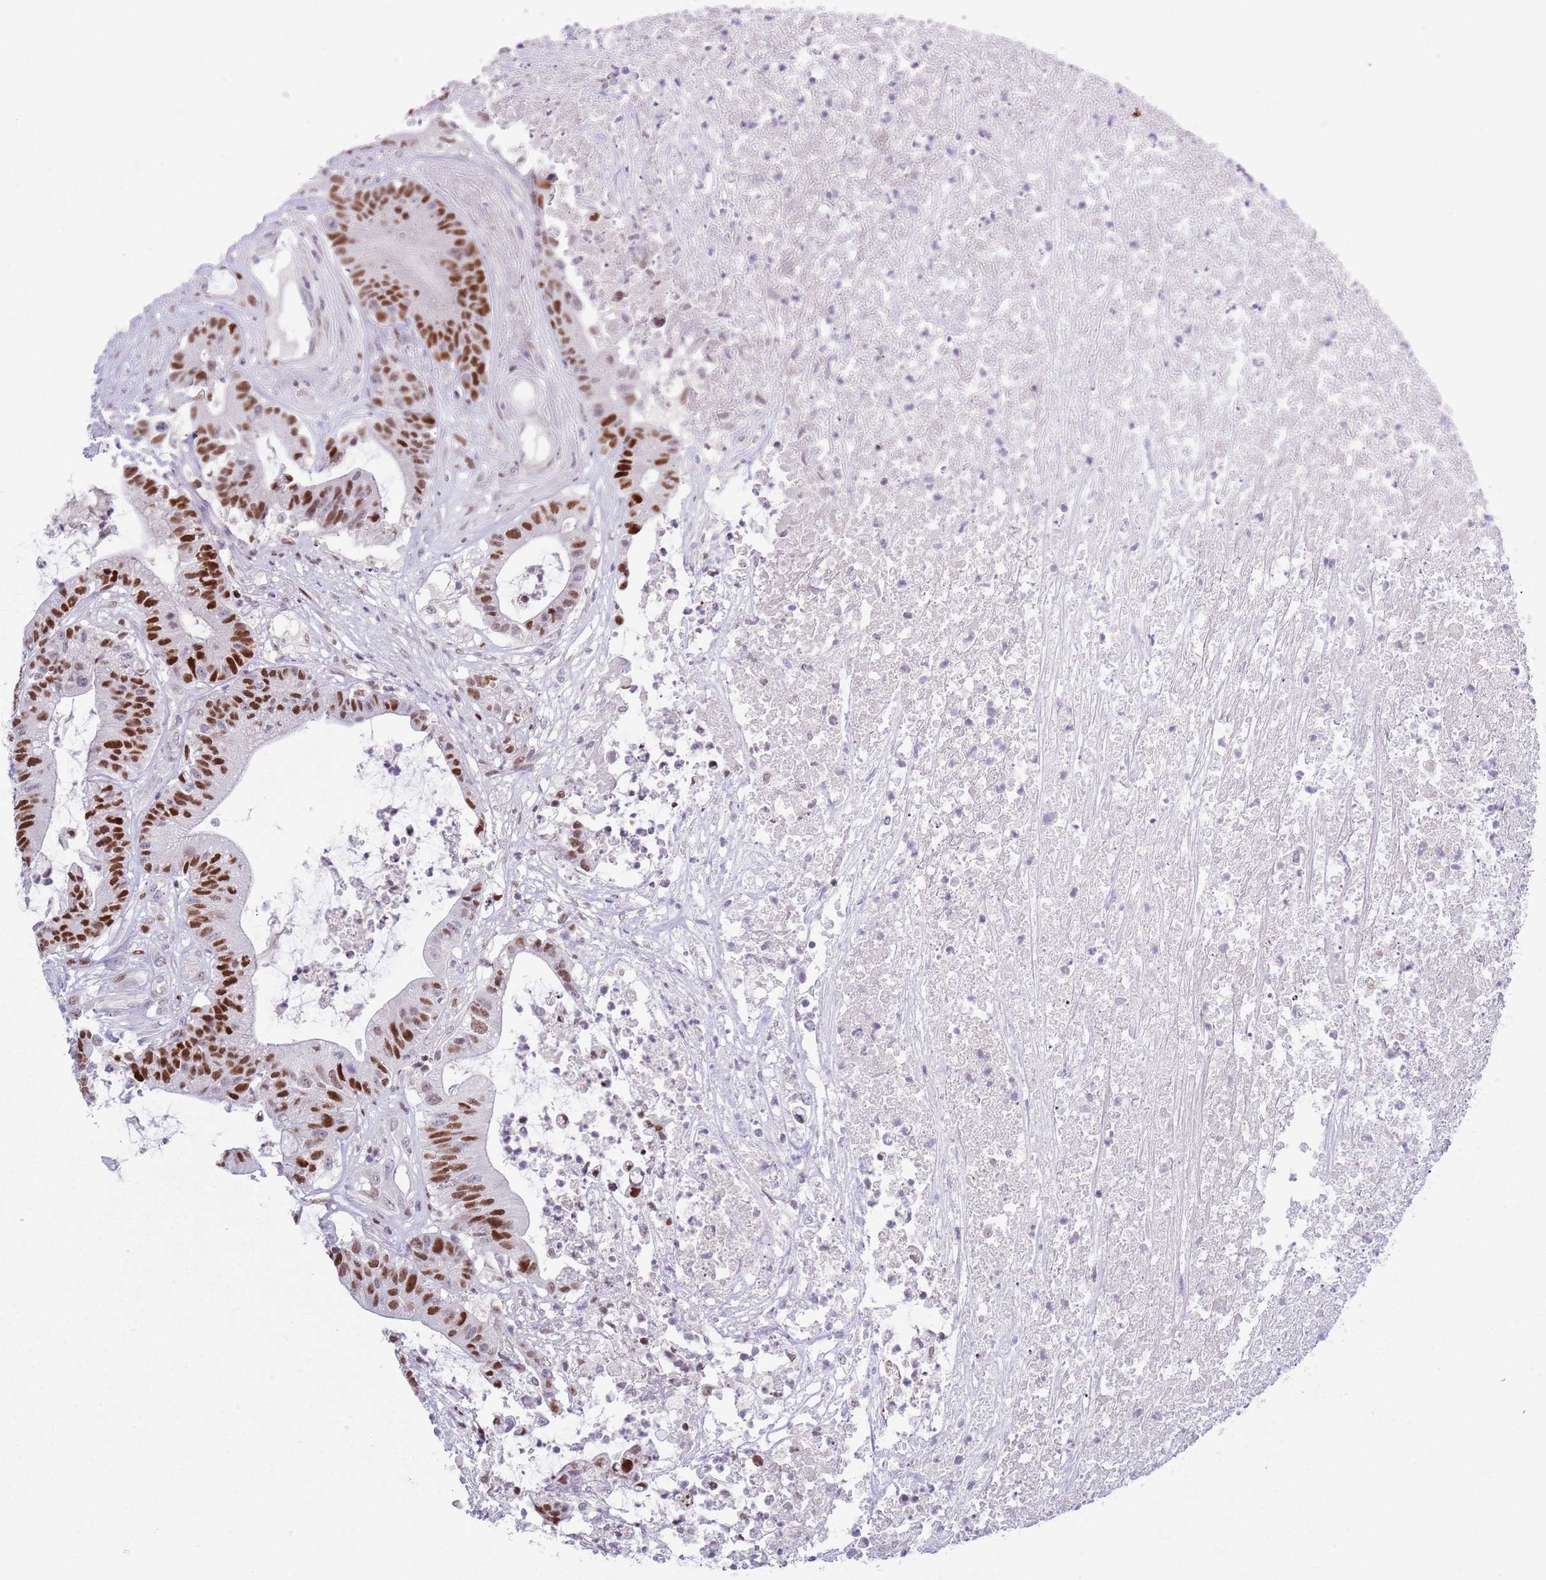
{"staining": {"intensity": "strong", "quantity": ">75%", "location": "nuclear"}, "tissue": "colorectal cancer", "cell_type": "Tumor cells", "image_type": "cancer", "snomed": [{"axis": "morphology", "description": "Adenocarcinoma, NOS"}, {"axis": "topography", "description": "Colon"}], "caption": "Immunohistochemical staining of colorectal cancer (adenocarcinoma) demonstrates high levels of strong nuclear protein staining in about >75% of tumor cells. The protein of interest is shown in brown color, while the nuclei are stained blue.", "gene": "MFSD10", "patient": {"sex": "female", "age": 84}}